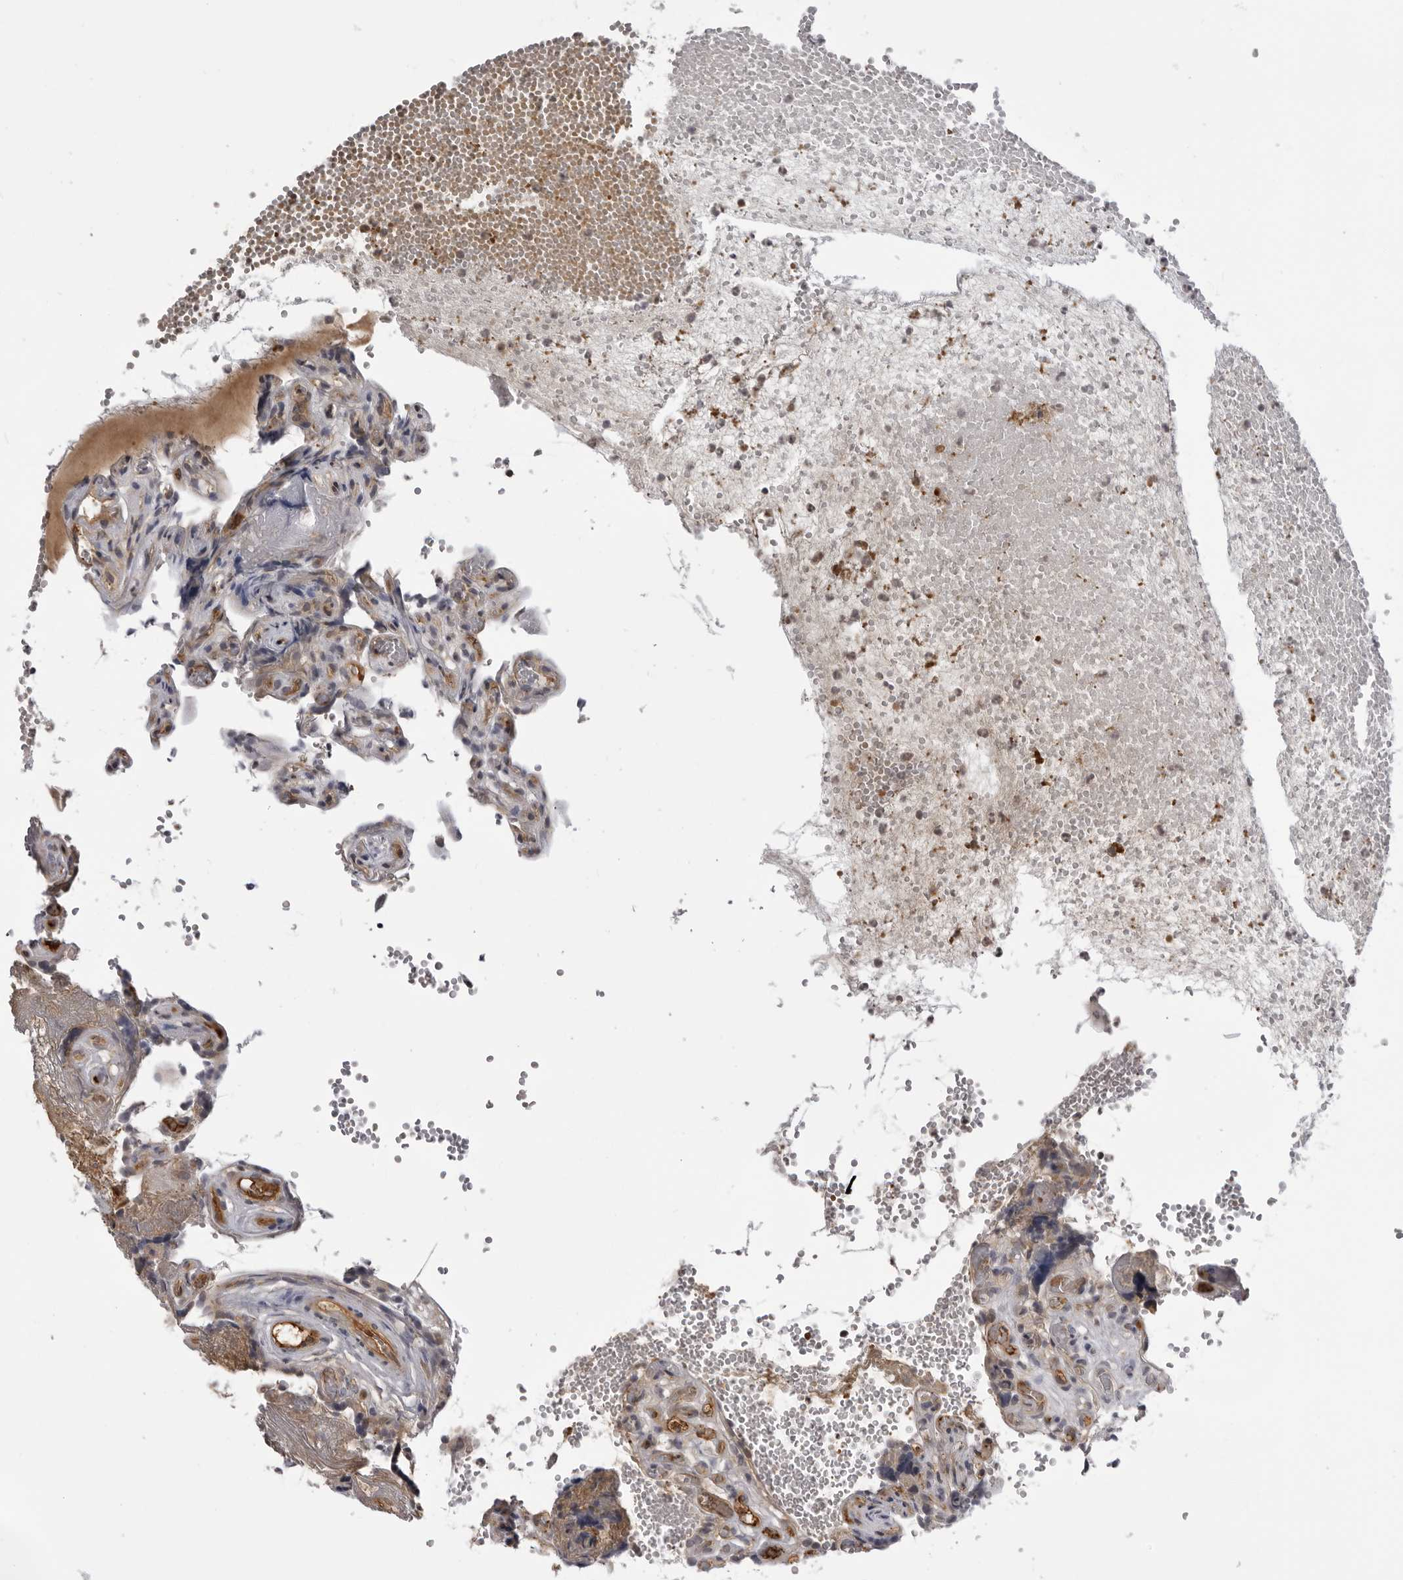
{"staining": {"intensity": "strong", "quantity": "25%-75%", "location": "cytoplasmic/membranous"}, "tissue": "placenta", "cell_type": "Trophoblastic cells", "image_type": "normal", "snomed": [{"axis": "morphology", "description": "Normal tissue, NOS"}, {"axis": "topography", "description": "Placenta"}], "caption": "Immunohistochemistry (IHC) (DAB (3,3'-diaminobenzidine)) staining of benign human placenta displays strong cytoplasmic/membranous protein positivity in about 25%-75% of trophoblastic cells. The protein is stained brown, and the nuclei are stained in blue (DAB (3,3'-diaminobenzidine) IHC with brightfield microscopy, high magnification).", "gene": "PLEKHF2", "patient": {"sex": "female", "age": 30}}